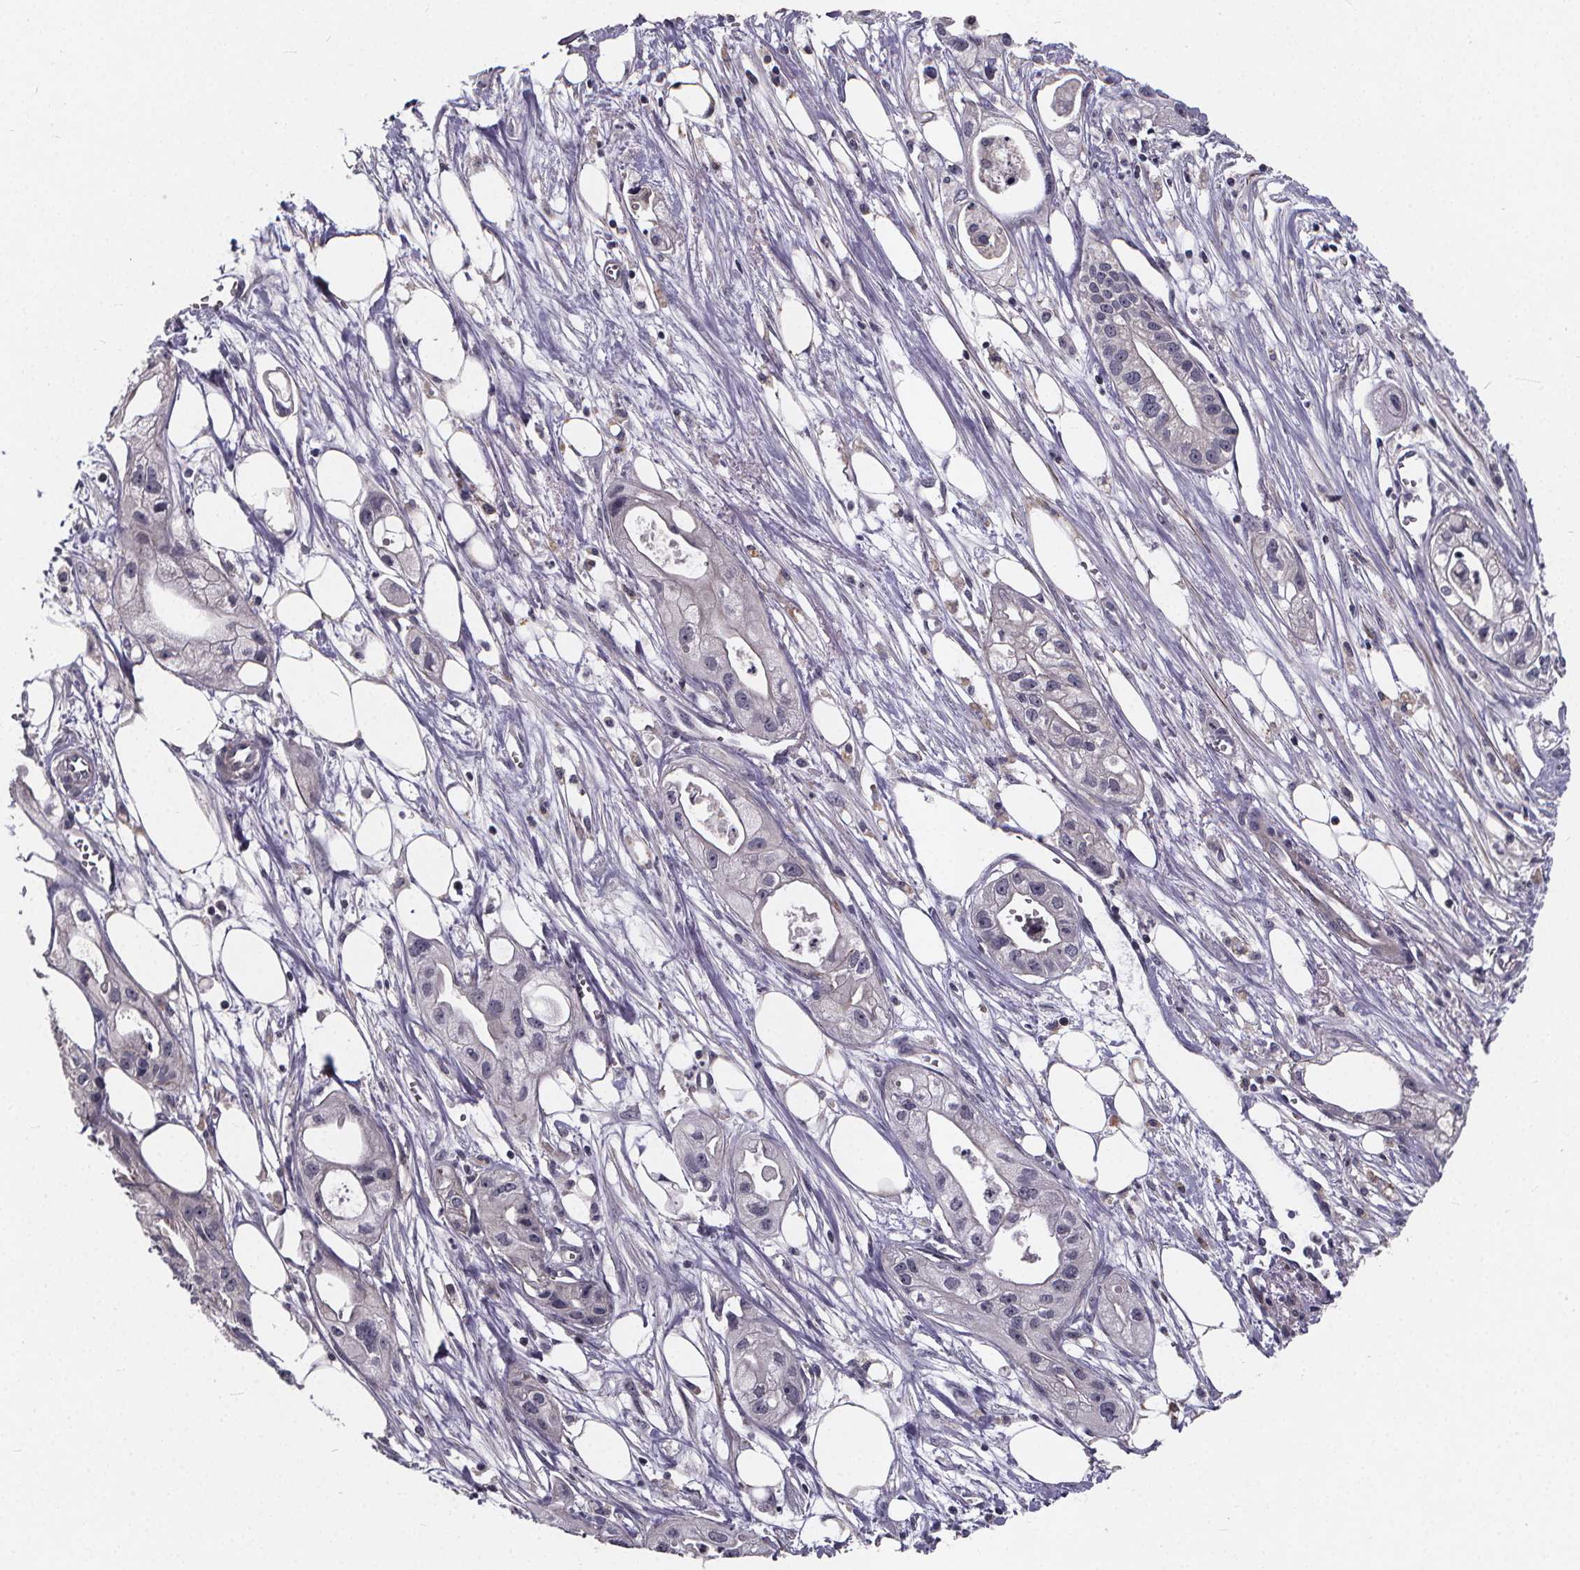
{"staining": {"intensity": "negative", "quantity": "none", "location": "none"}, "tissue": "pancreatic cancer", "cell_type": "Tumor cells", "image_type": "cancer", "snomed": [{"axis": "morphology", "description": "Adenocarcinoma, NOS"}, {"axis": "topography", "description": "Pancreas"}], "caption": "A photomicrograph of human pancreatic cancer is negative for staining in tumor cells.", "gene": "FBXW2", "patient": {"sex": "male", "age": 70}}